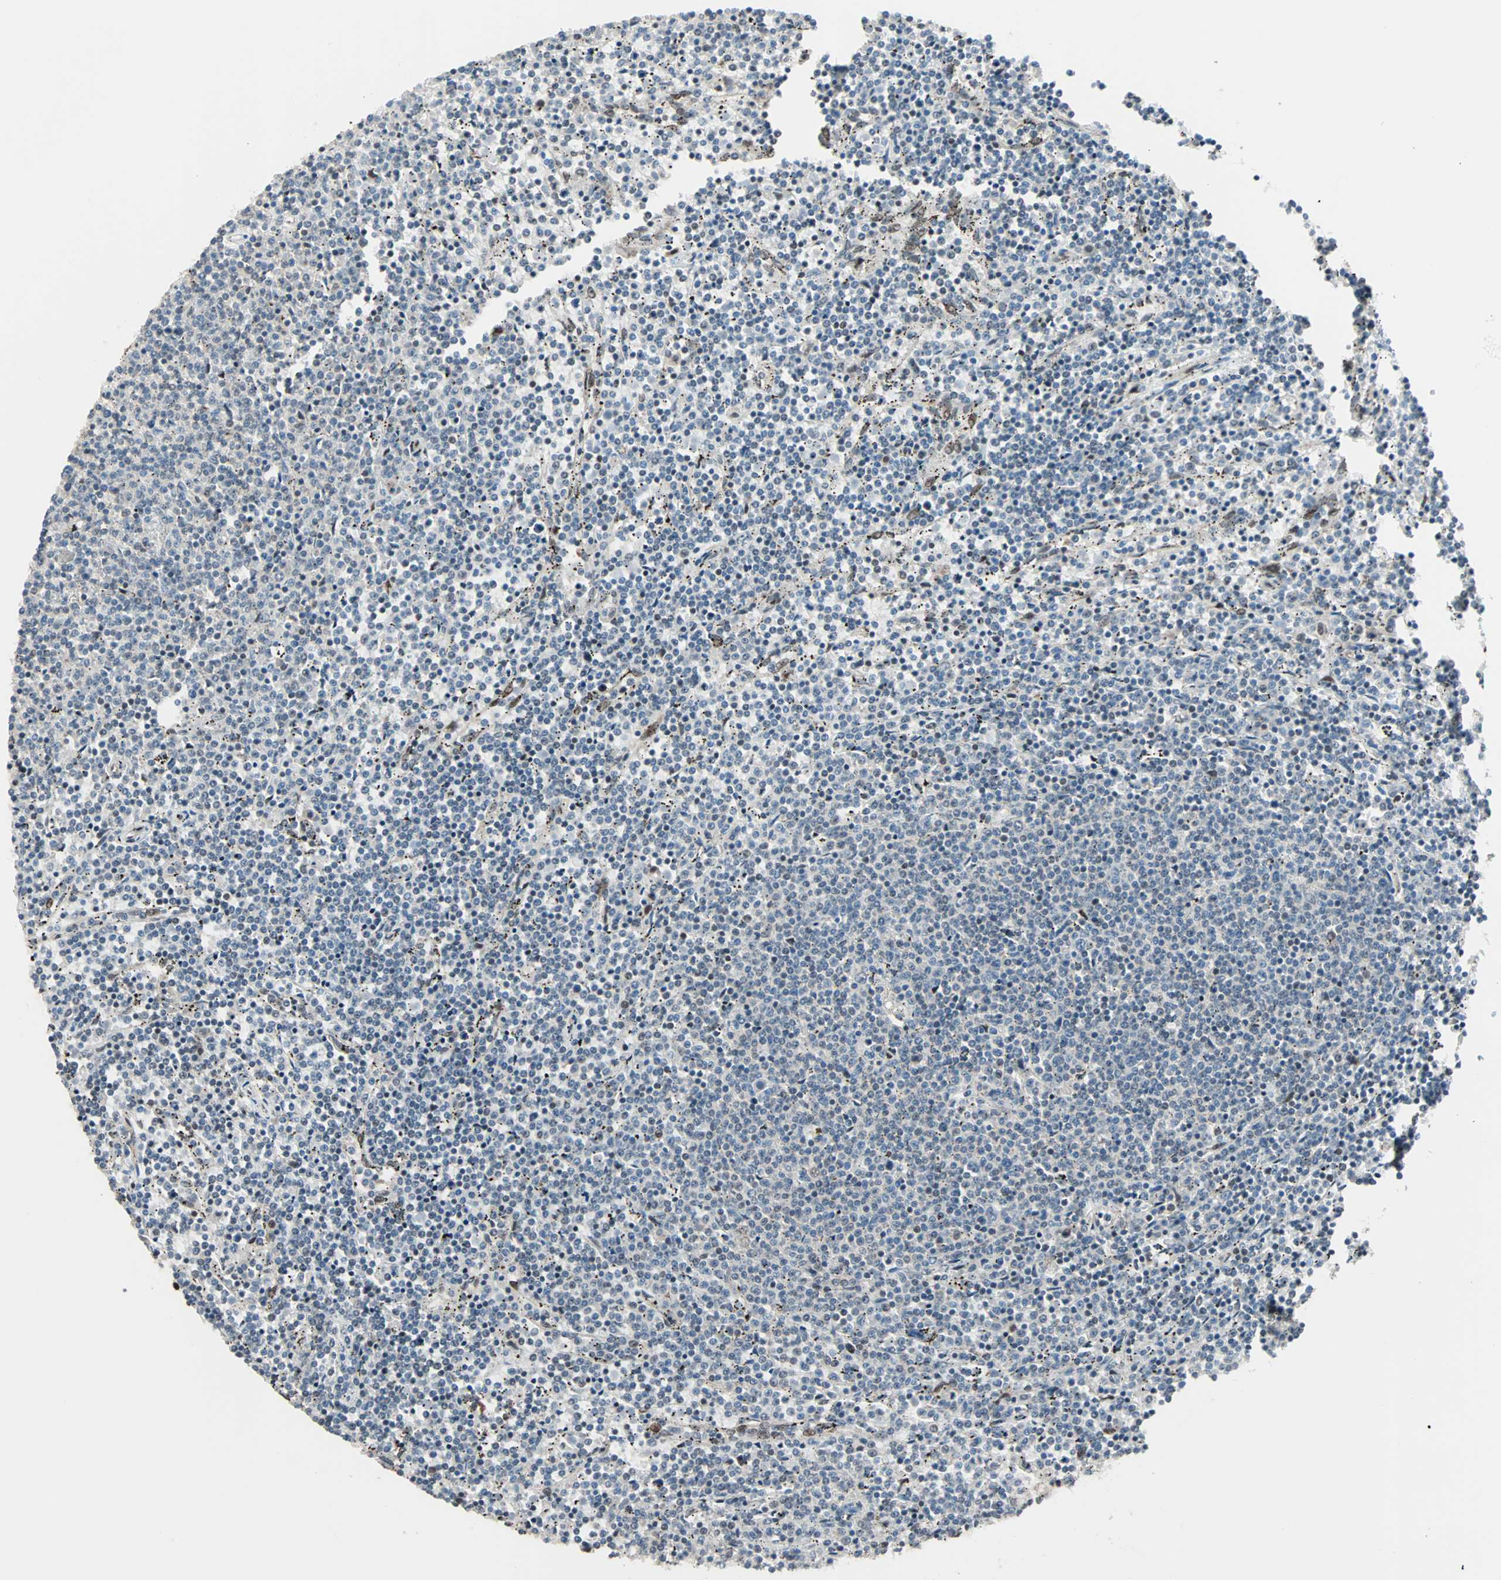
{"staining": {"intensity": "negative", "quantity": "none", "location": "none"}, "tissue": "lymphoma", "cell_type": "Tumor cells", "image_type": "cancer", "snomed": [{"axis": "morphology", "description": "Malignant lymphoma, non-Hodgkin's type, Low grade"}, {"axis": "topography", "description": "Spleen"}], "caption": "There is no significant staining in tumor cells of lymphoma.", "gene": "CBX4", "patient": {"sex": "female", "age": 50}}